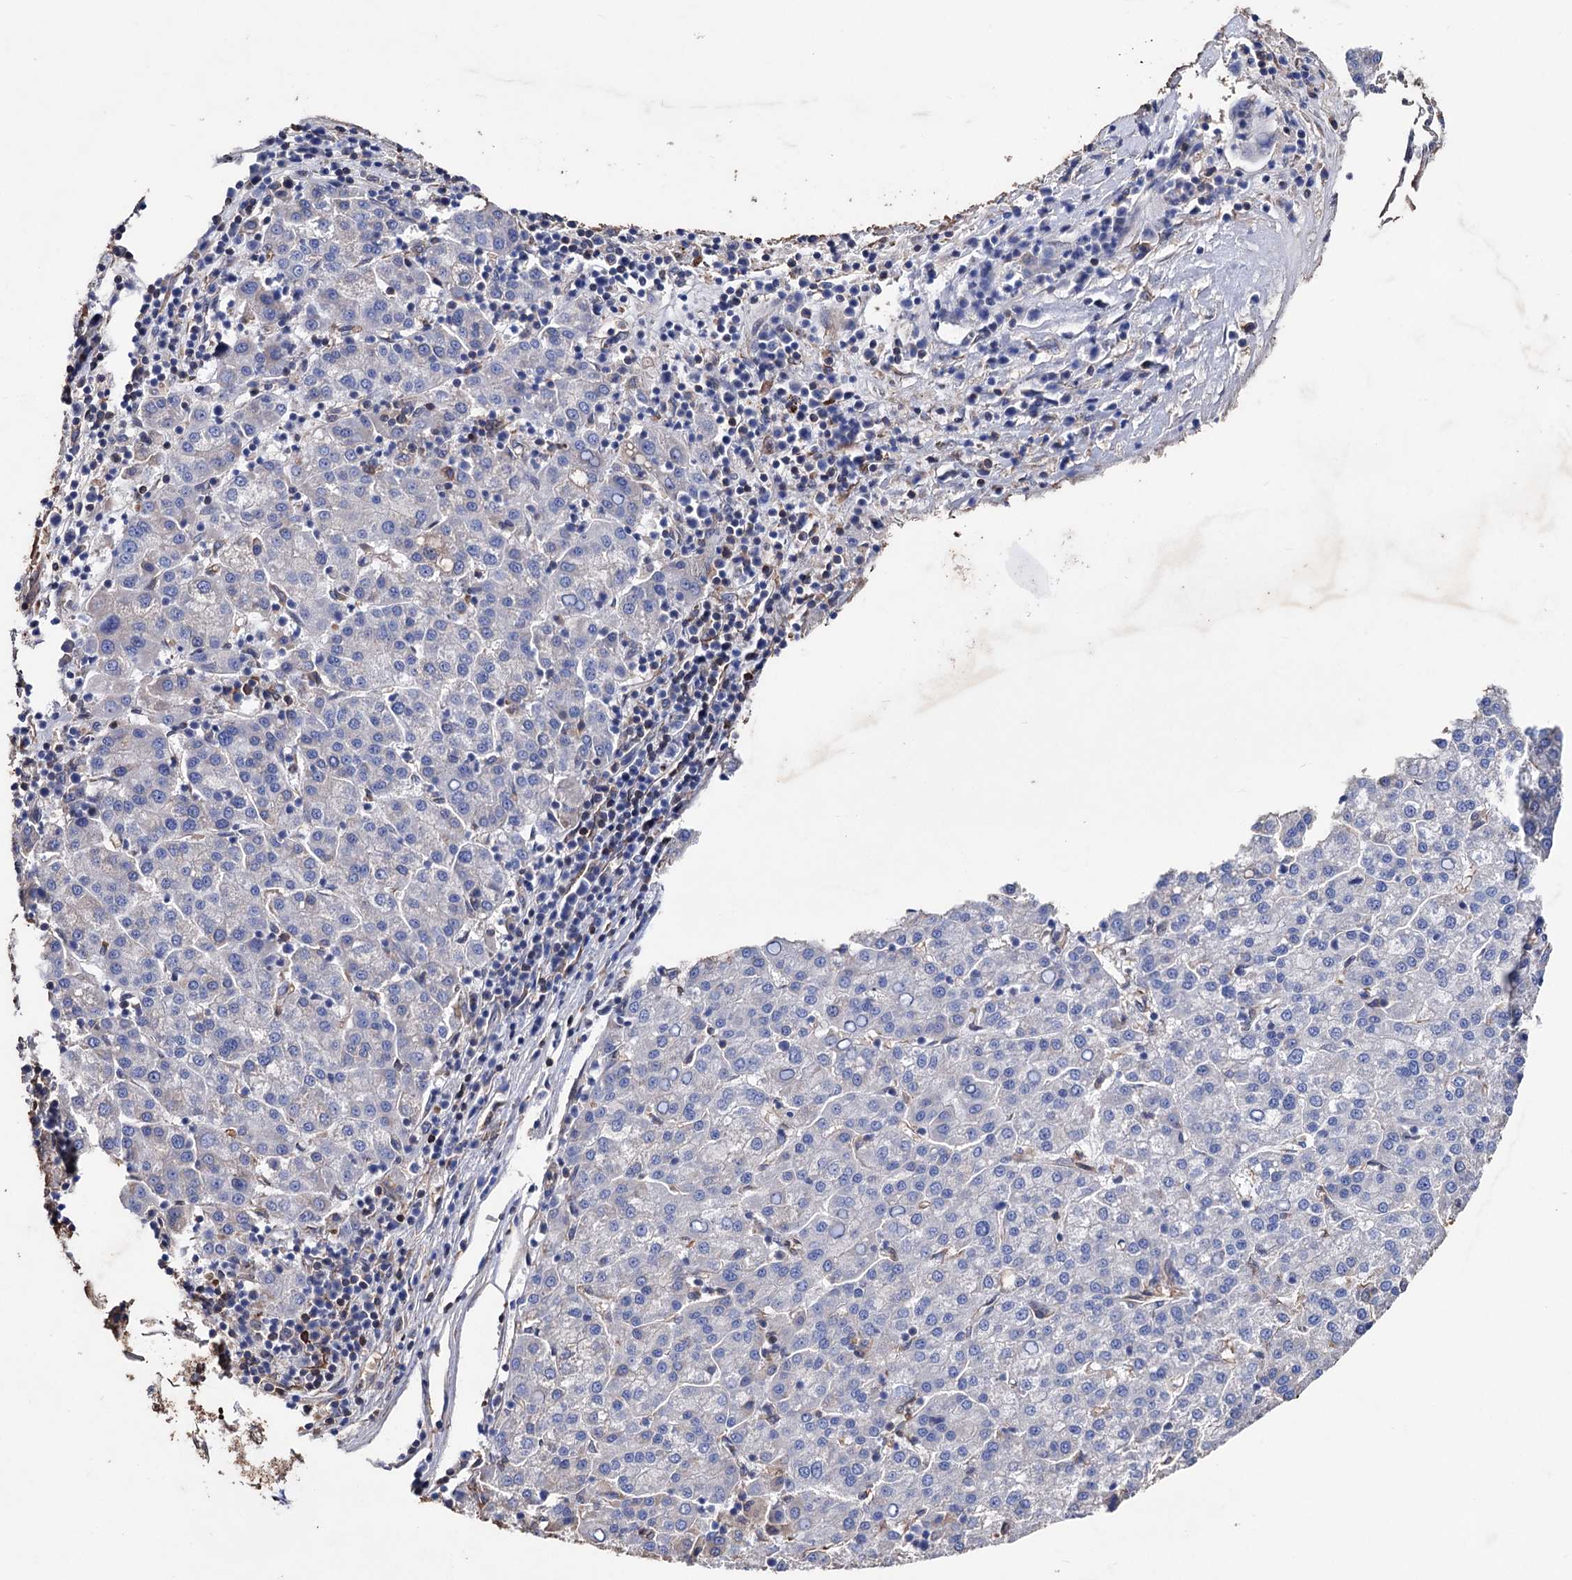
{"staining": {"intensity": "negative", "quantity": "none", "location": "none"}, "tissue": "liver cancer", "cell_type": "Tumor cells", "image_type": "cancer", "snomed": [{"axis": "morphology", "description": "Carcinoma, Hepatocellular, NOS"}, {"axis": "topography", "description": "Liver"}], "caption": "There is no significant expression in tumor cells of liver cancer.", "gene": "STING1", "patient": {"sex": "female", "age": 58}}